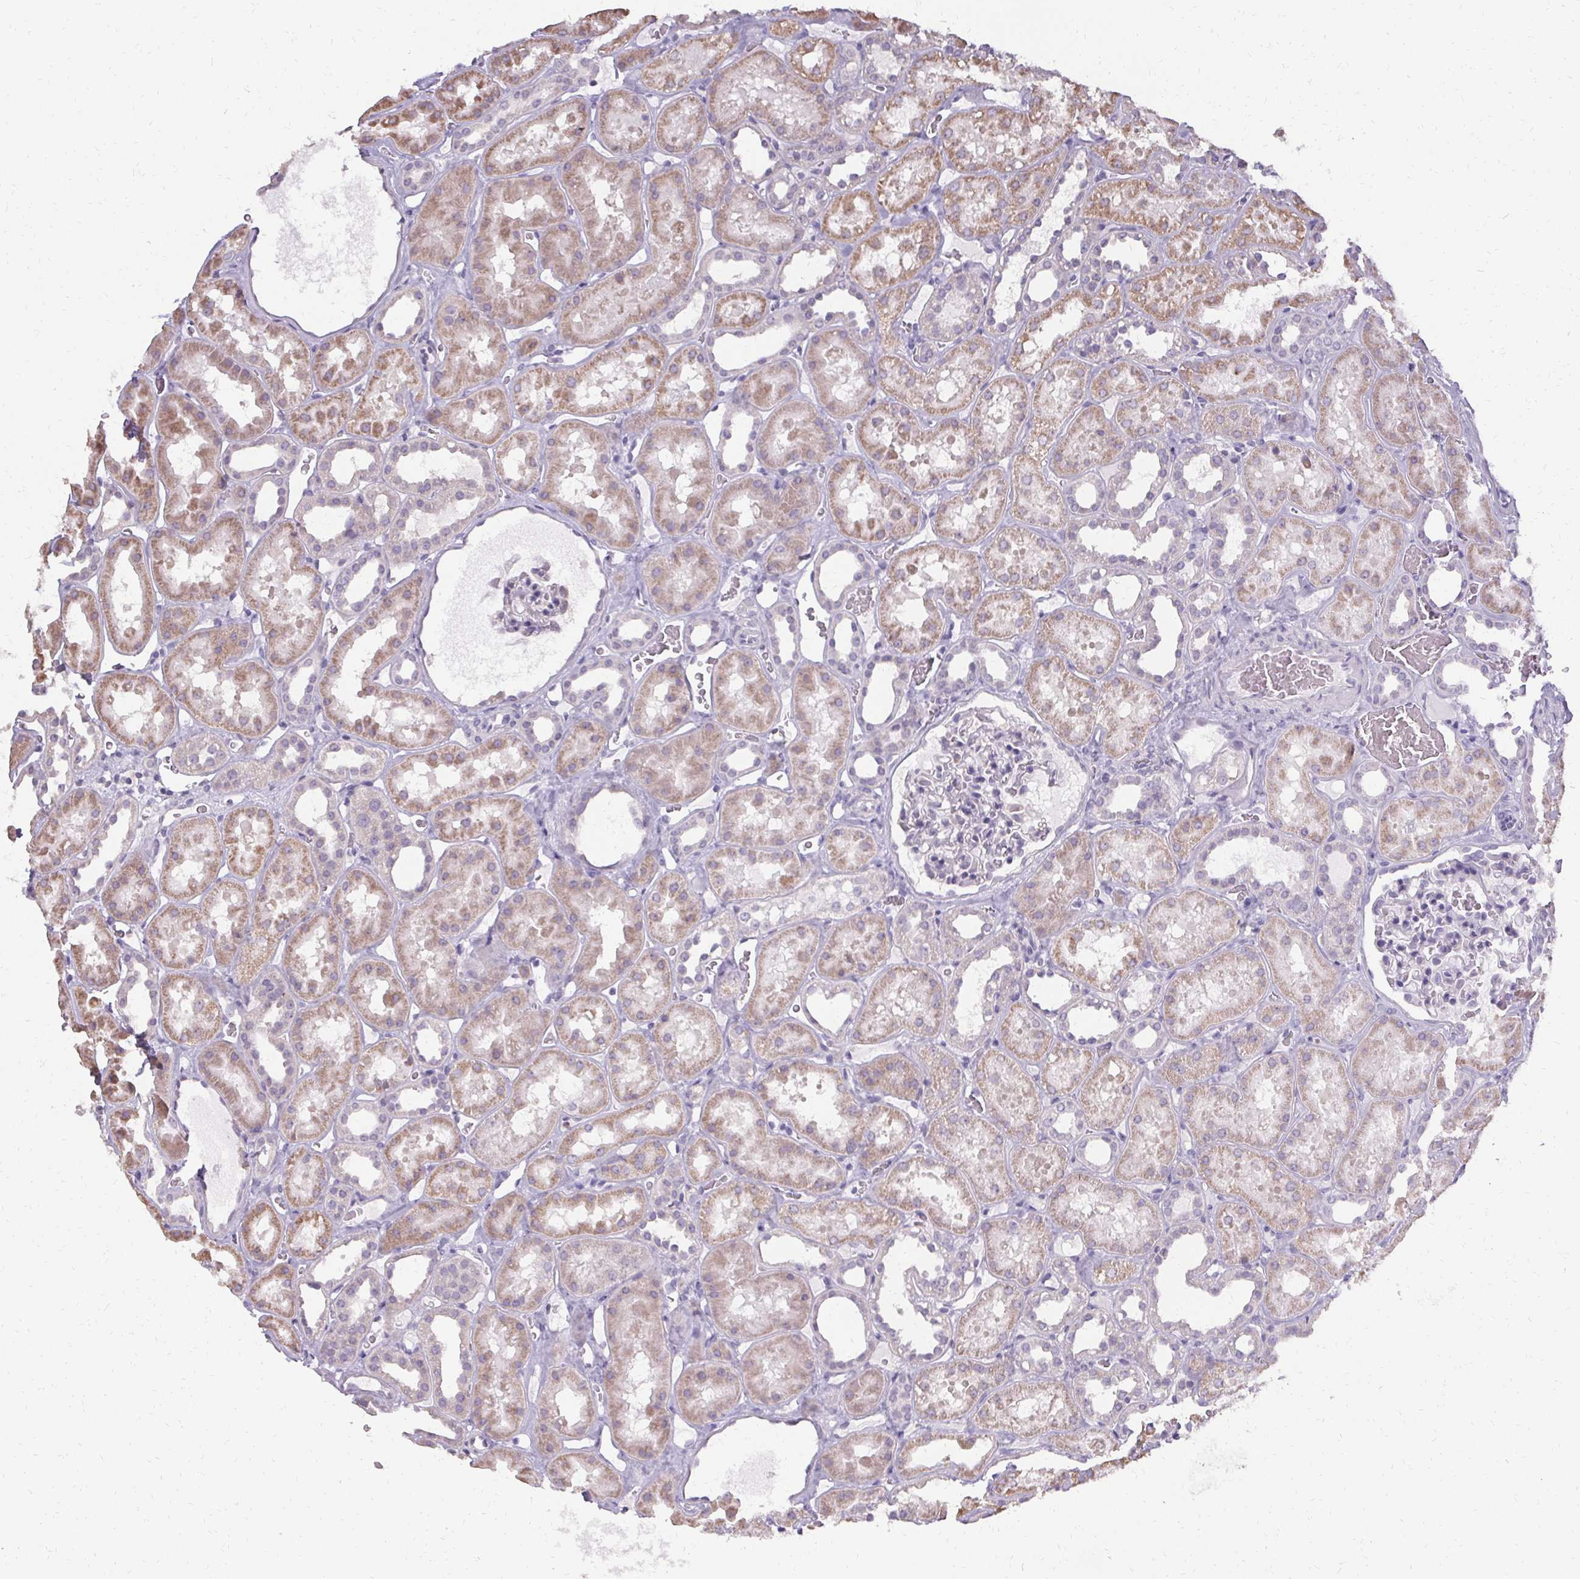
{"staining": {"intensity": "negative", "quantity": "none", "location": "none"}, "tissue": "kidney", "cell_type": "Cells in glomeruli", "image_type": "normal", "snomed": [{"axis": "morphology", "description": "Normal tissue, NOS"}, {"axis": "topography", "description": "Kidney"}], "caption": "Immunohistochemistry histopathology image of benign kidney stained for a protein (brown), which exhibits no staining in cells in glomeruli.", "gene": "PMEL", "patient": {"sex": "female", "age": 41}}